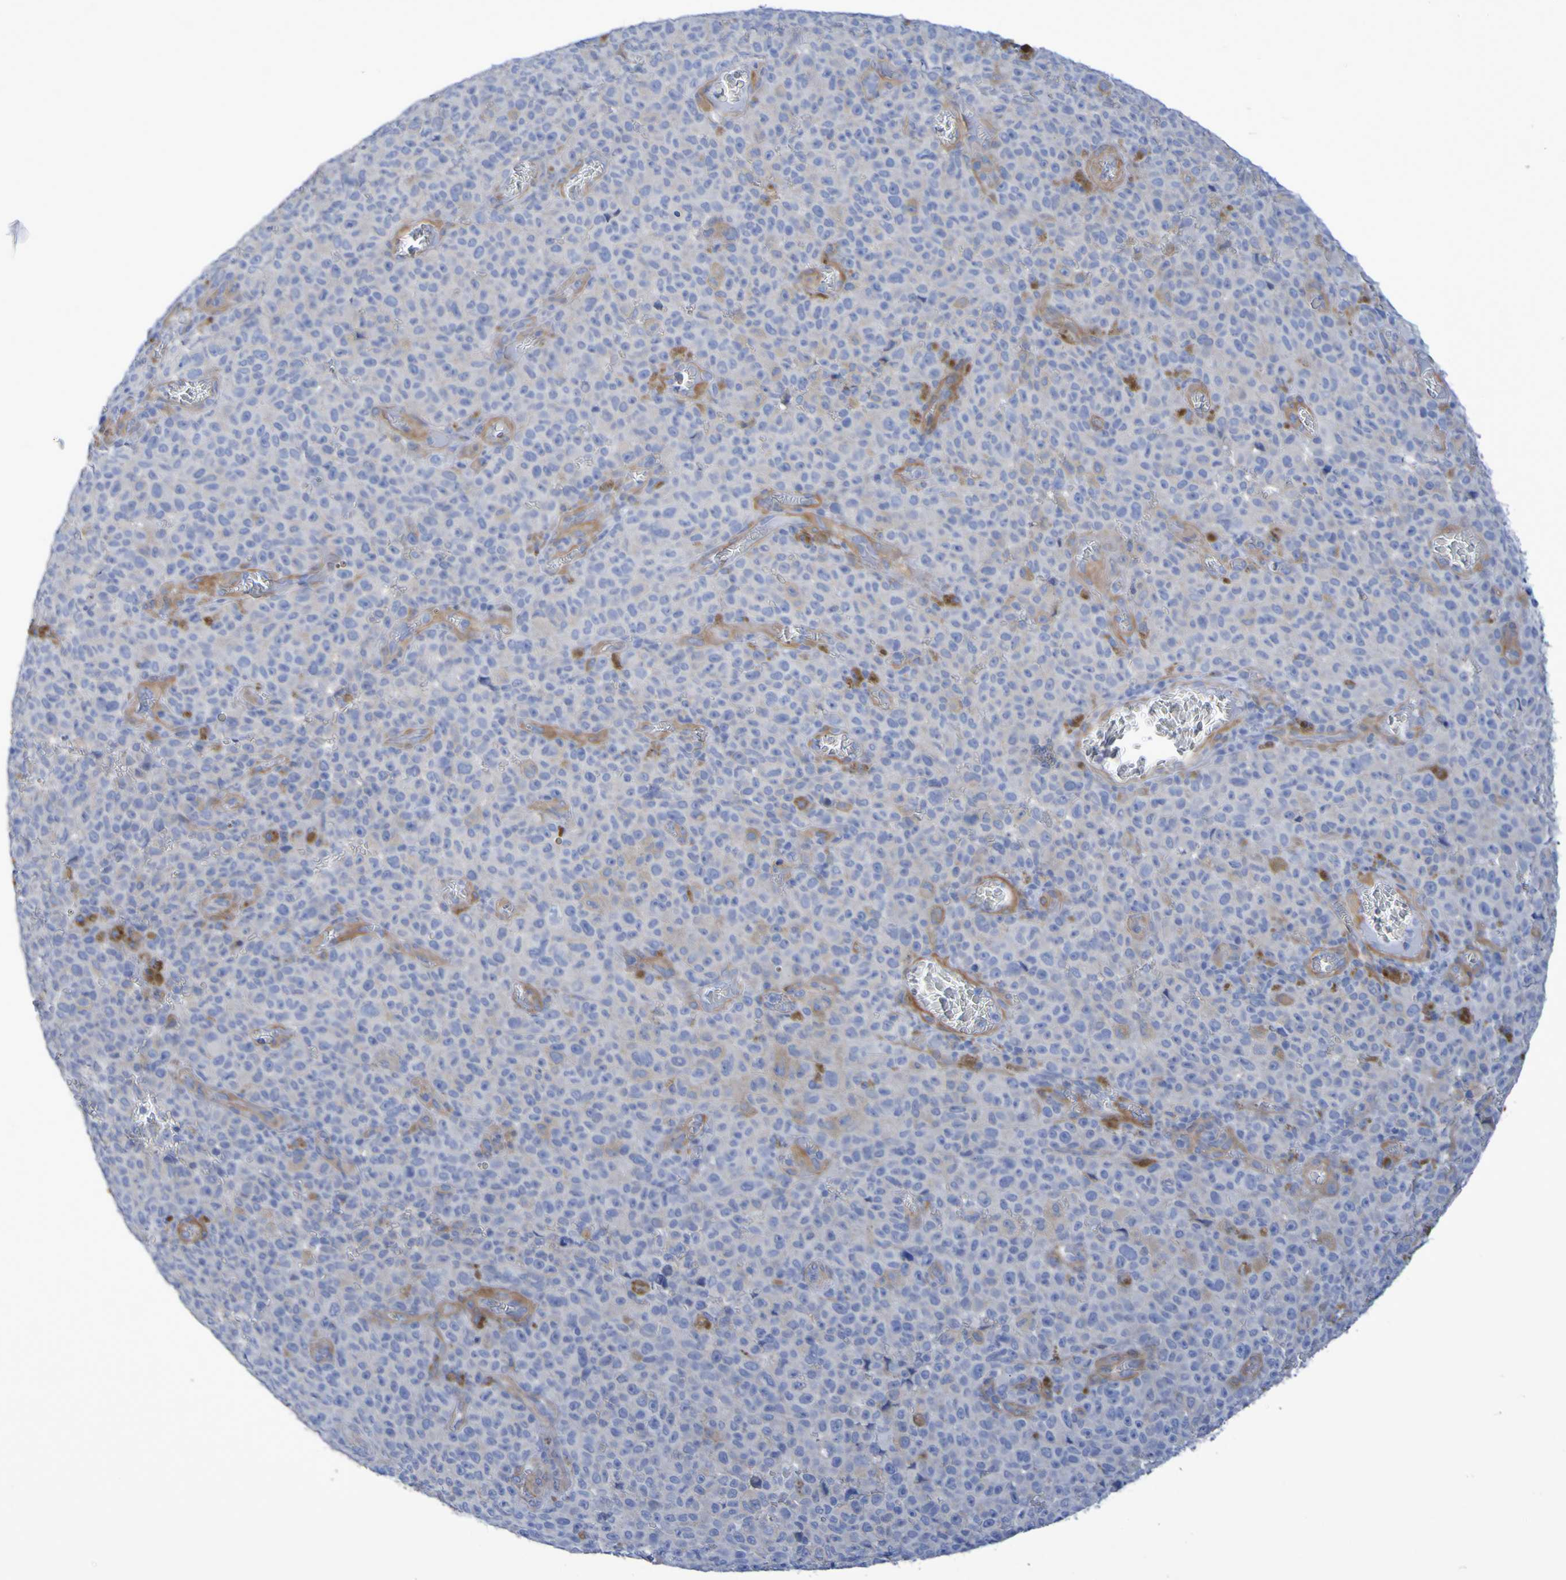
{"staining": {"intensity": "negative", "quantity": "none", "location": "none"}, "tissue": "melanoma", "cell_type": "Tumor cells", "image_type": "cancer", "snomed": [{"axis": "morphology", "description": "Malignant melanoma, NOS"}, {"axis": "topography", "description": "Skin"}], "caption": "An immunohistochemistry (IHC) micrograph of melanoma is shown. There is no staining in tumor cells of melanoma.", "gene": "LPP", "patient": {"sex": "female", "age": 82}}